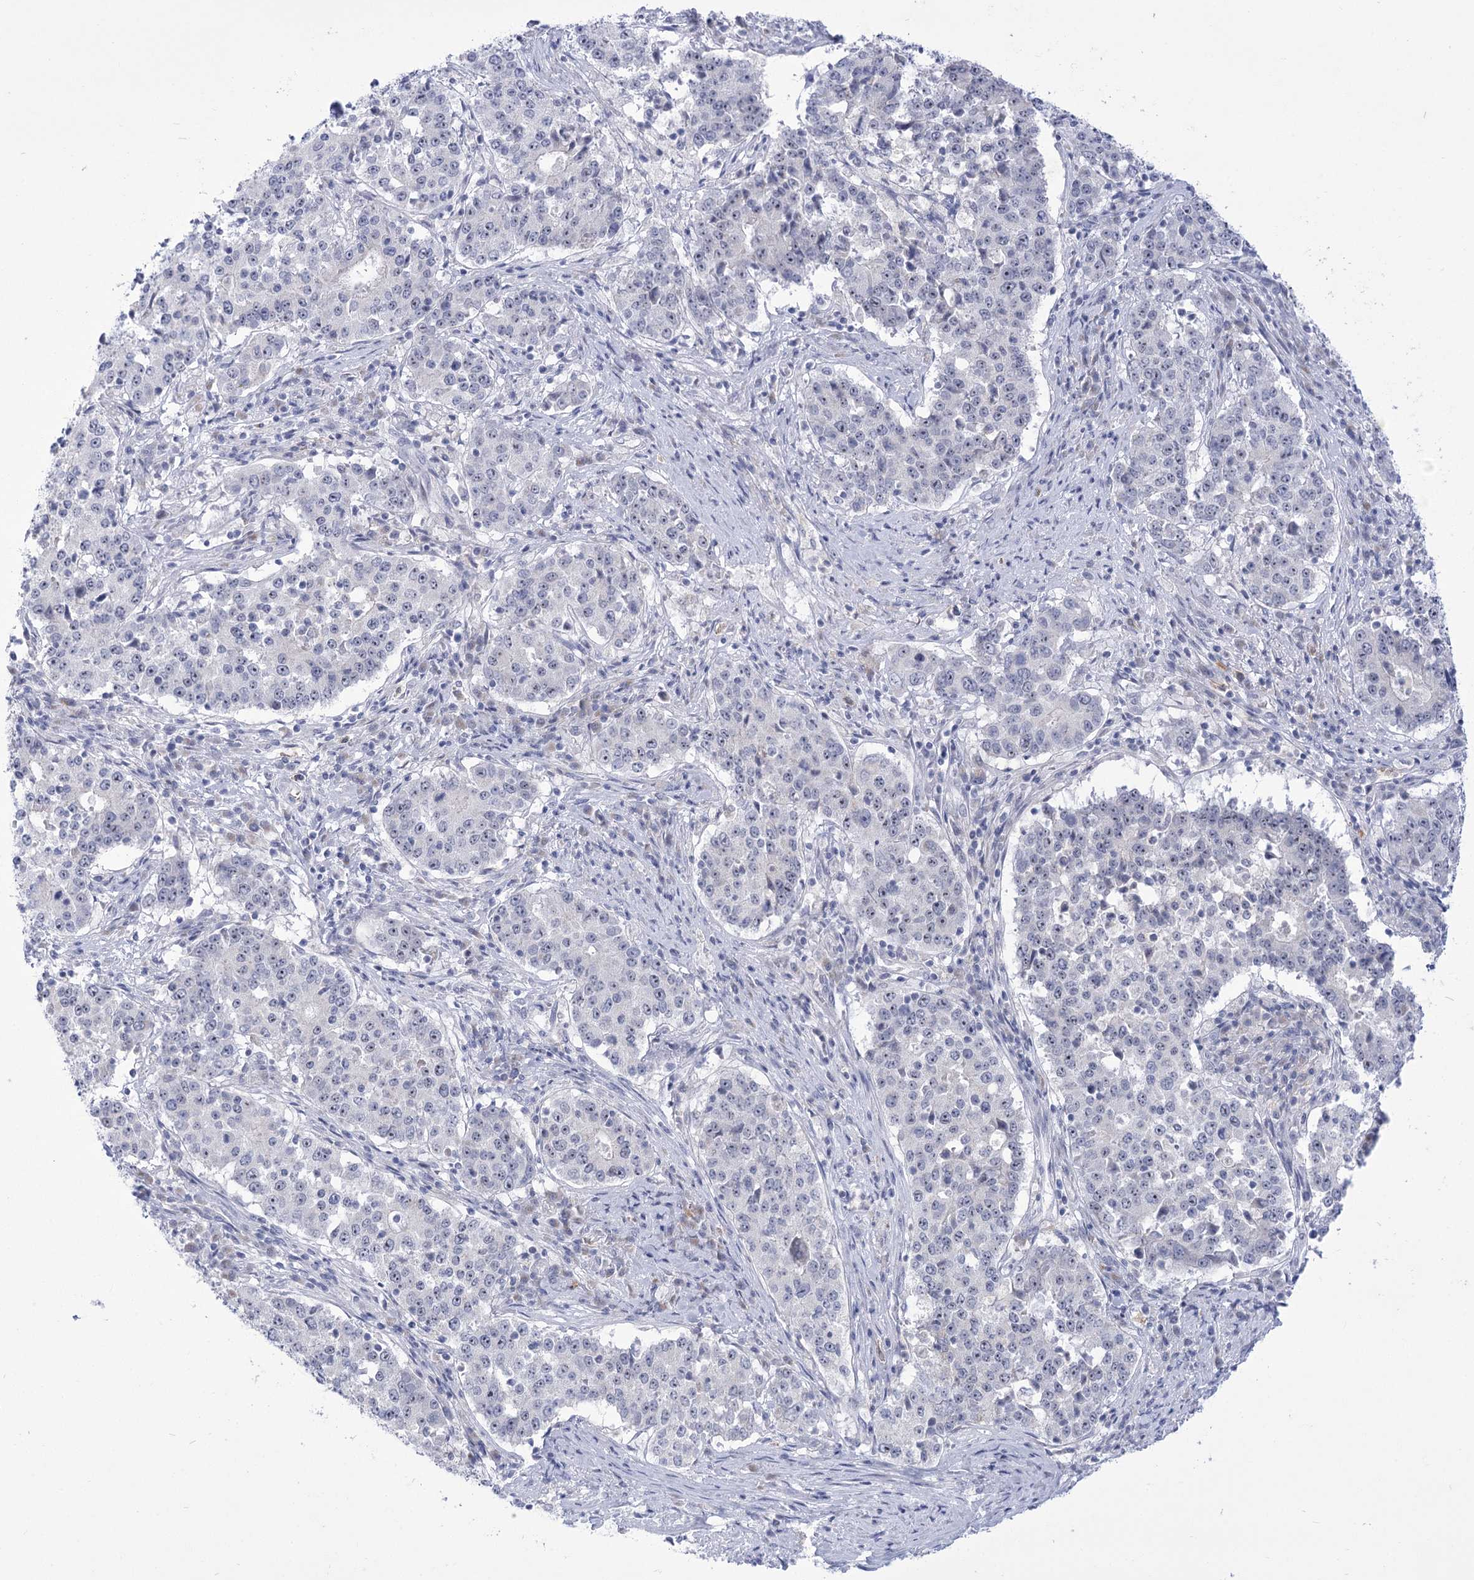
{"staining": {"intensity": "negative", "quantity": "none", "location": "none"}, "tissue": "stomach cancer", "cell_type": "Tumor cells", "image_type": "cancer", "snomed": [{"axis": "morphology", "description": "Adenocarcinoma, NOS"}, {"axis": "topography", "description": "Stomach"}], "caption": "This is an IHC photomicrograph of stomach cancer. There is no staining in tumor cells.", "gene": "BEND7", "patient": {"sex": "male", "age": 59}}